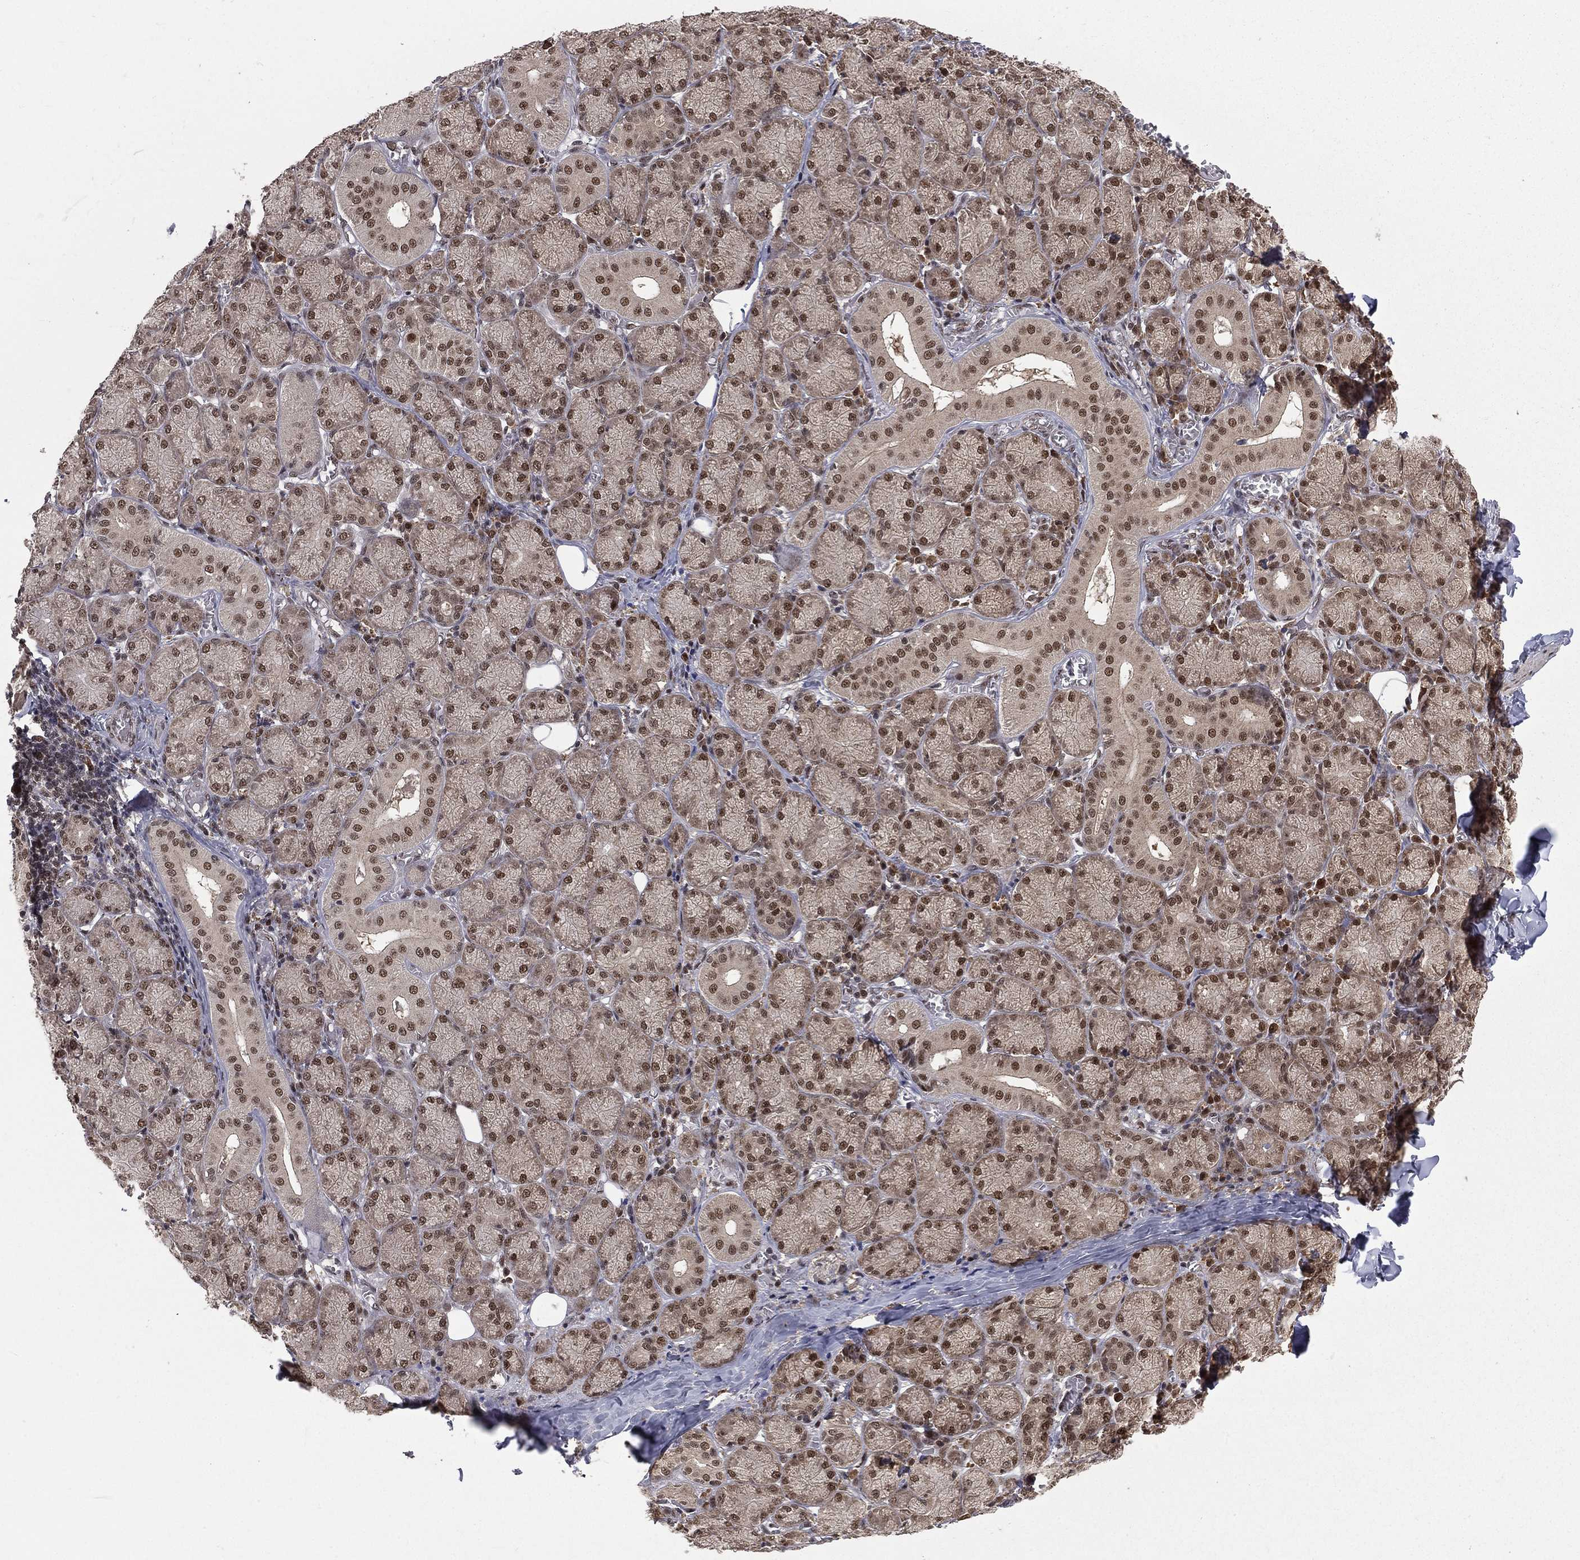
{"staining": {"intensity": "strong", "quantity": "25%-75%", "location": "nuclear"}, "tissue": "salivary gland", "cell_type": "Glandular cells", "image_type": "normal", "snomed": [{"axis": "morphology", "description": "Normal tissue, NOS"}, {"axis": "topography", "description": "Salivary gland"}, {"axis": "topography", "description": "Peripheral nerve tissue"}], "caption": "Immunohistochemical staining of benign human salivary gland reveals 25%-75% levels of strong nuclear protein expression in approximately 25%-75% of glandular cells. The protein of interest is shown in brown color, while the nuclei are stained blue.", "gene": "JMJD6", "patient": {"sex": "female", "age": 24}}